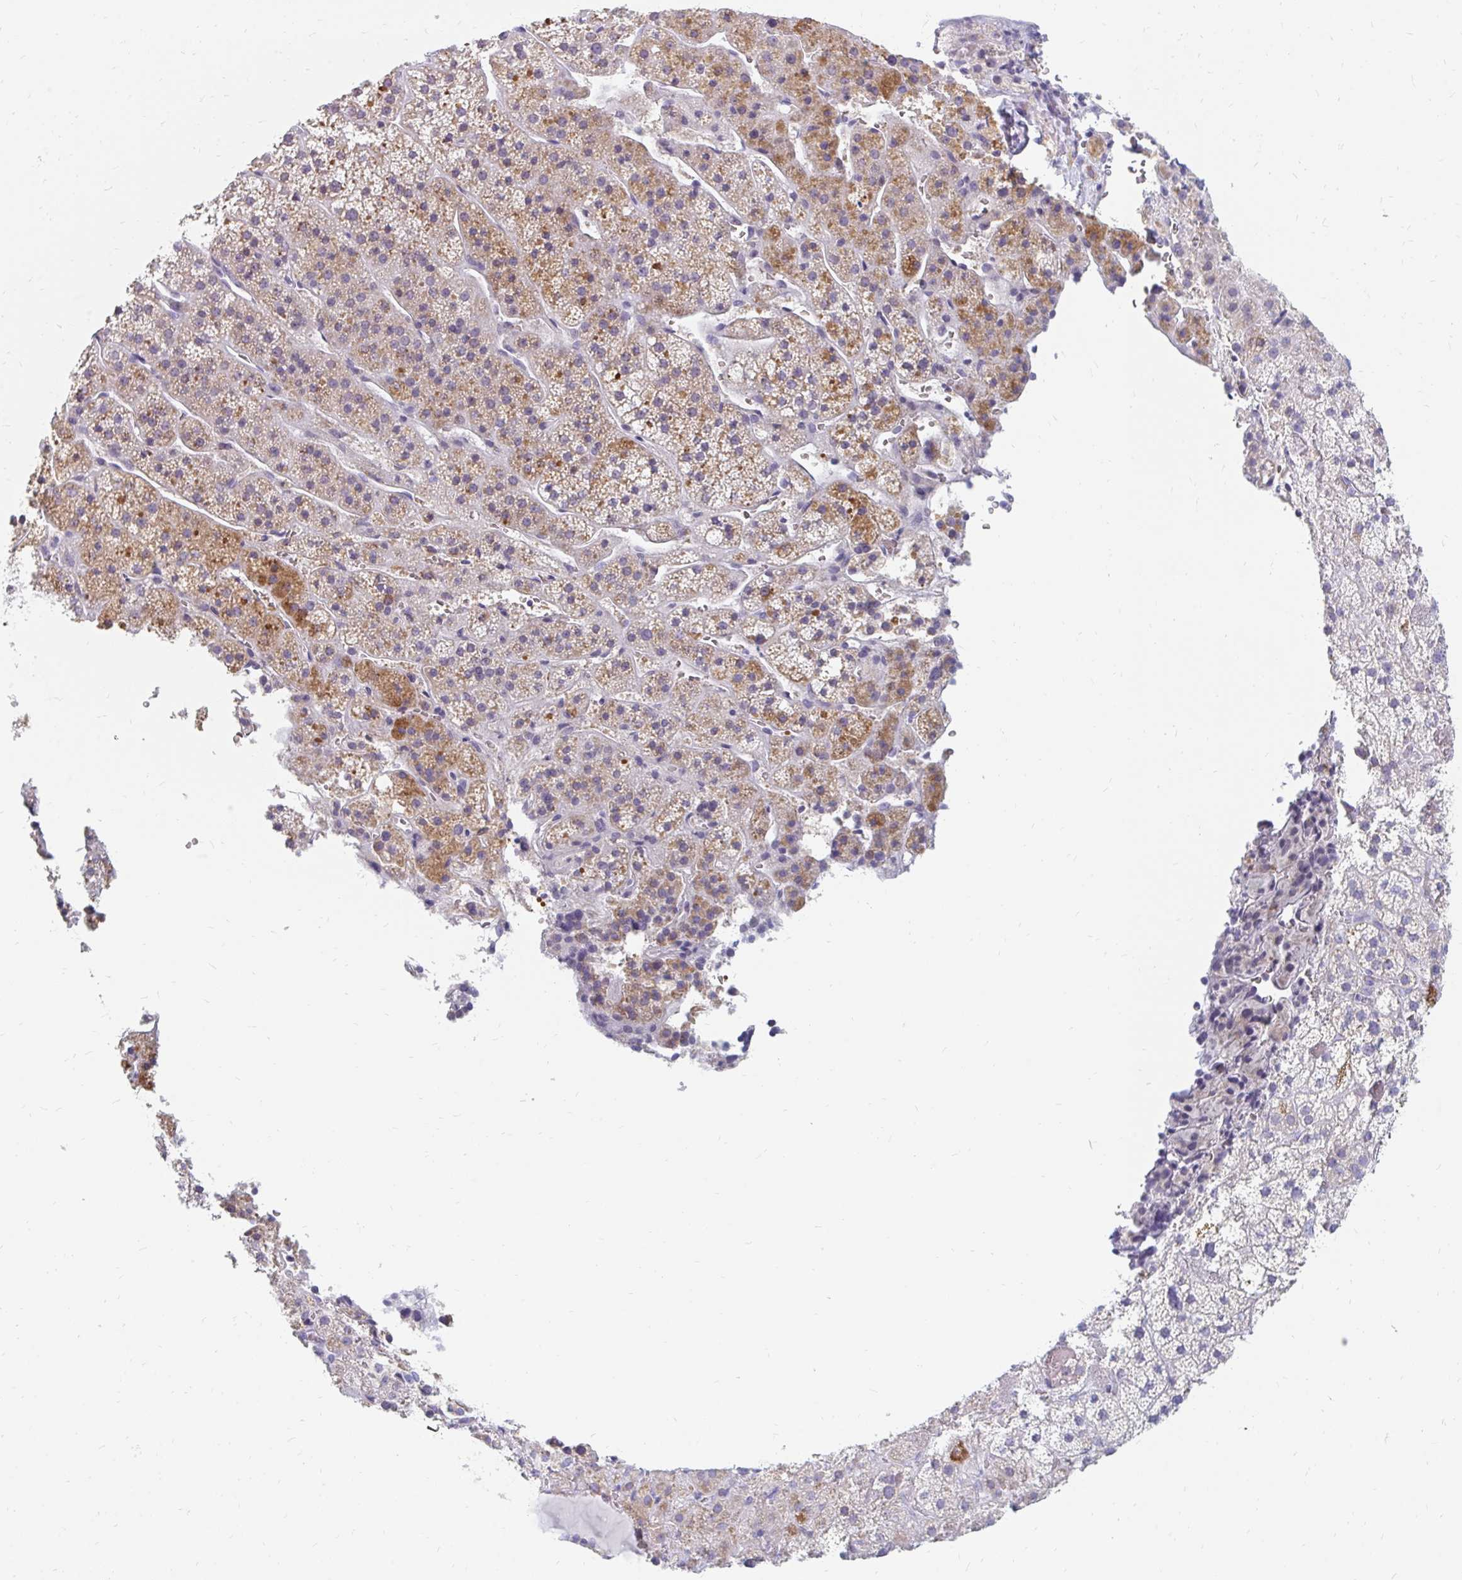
{"staining": {"intensity": "moderate", "quantity": "25%-75%", "location": "cytoplasmic/membranous"}, "tissue": "adrenal gland", "cell_type": "Glandular cells", "image_type": "normal", "snomed": [{"axis": "morphology", "description": "Normal tissue, NOS"}, {"axis": "topography", "description": "Adrenal gland"}], "caption": "Benign adrenal gland demonstrates moderate cytoplasmic/membranous positivity in about 25%-75% of glandular cells, visualized by immunohistochemistry. The staining is performed using DAB (3,3'-diaminobenzidine) brown chromogen to label protein expression. The nuclei are counter-stained blue using hematoxylin.", "gene": "OR10V1", "patient": {"sex": "male", "age": 53}}